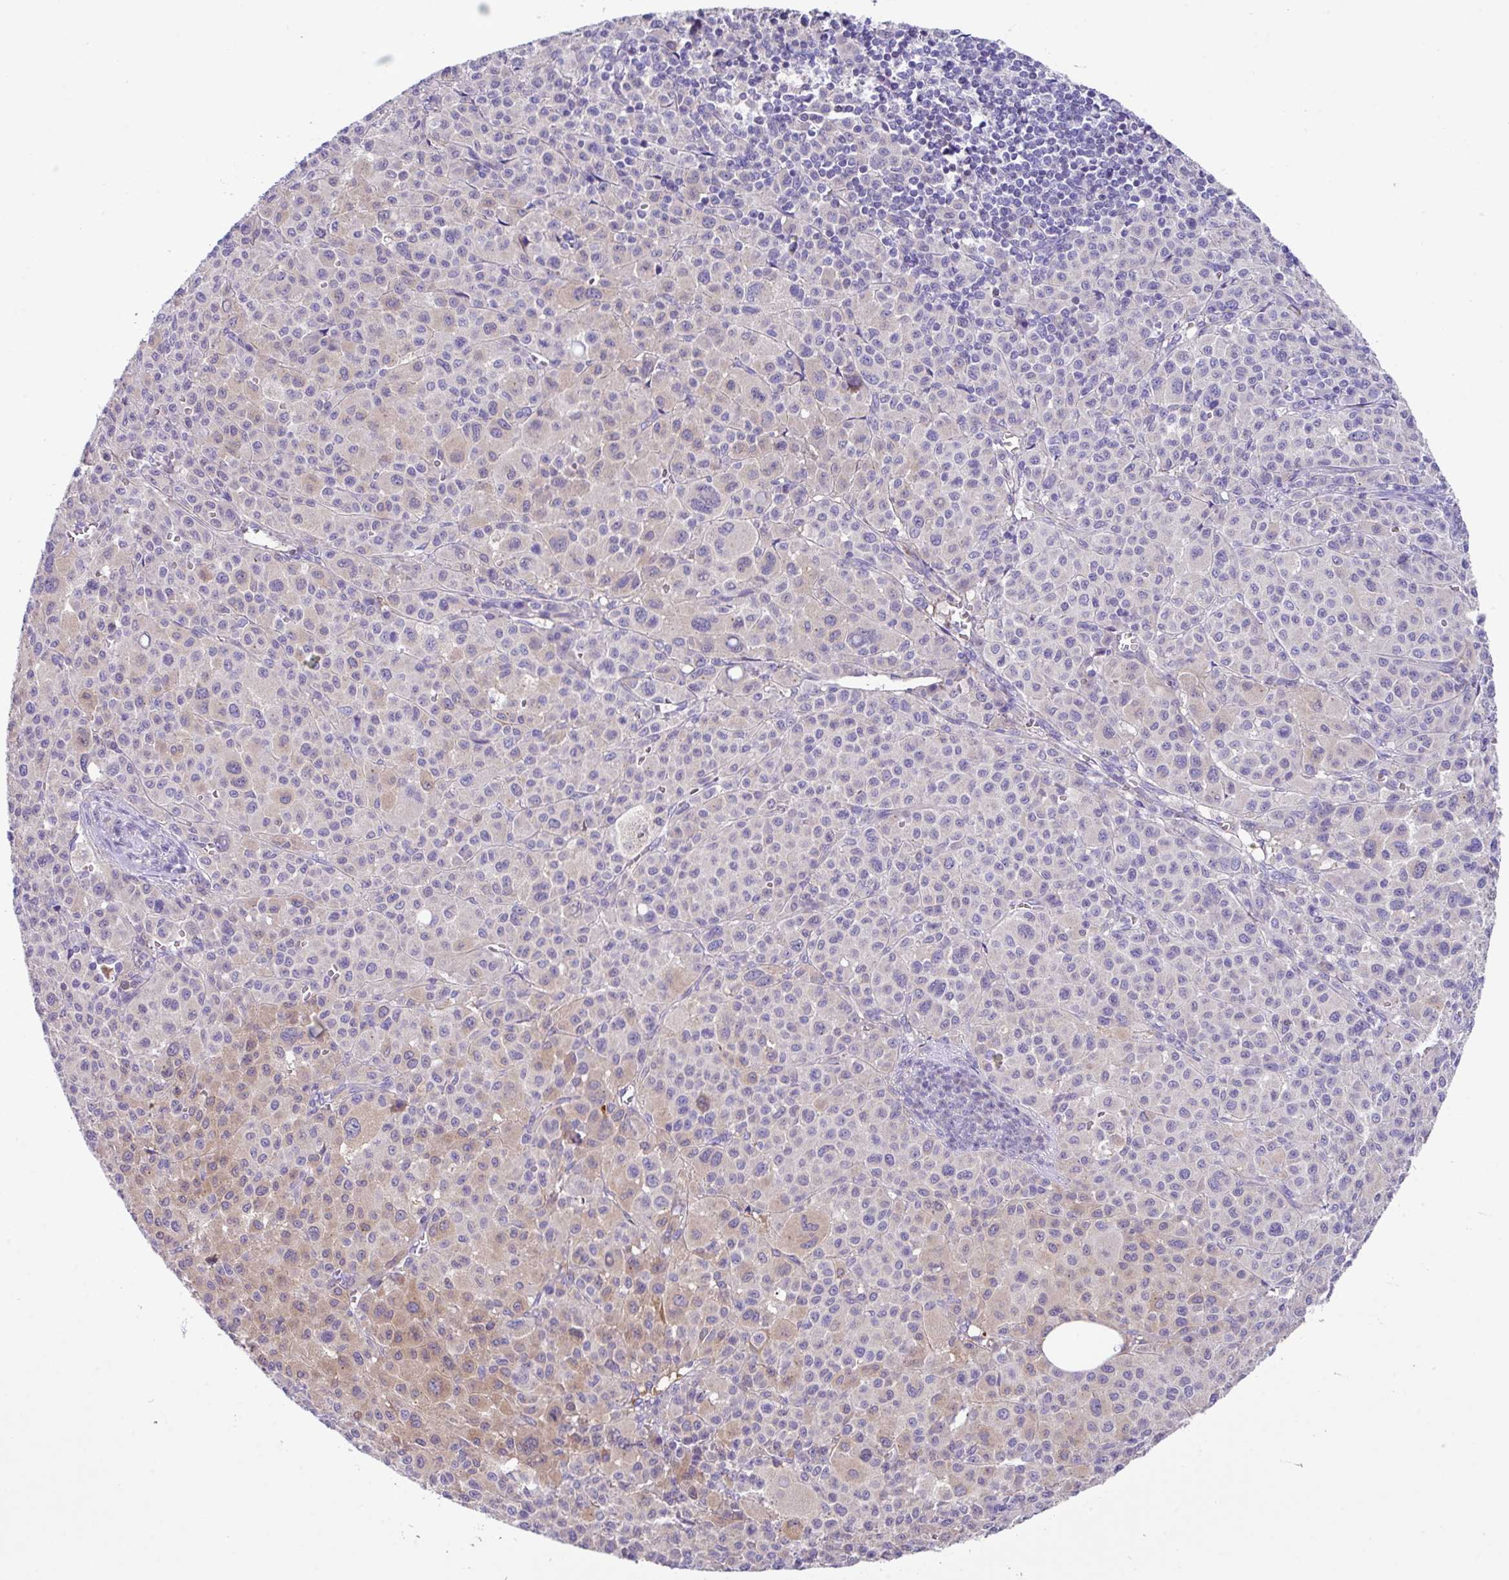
{"staining": {"intensity": "weak", "quantity": "<25%", "location": "cytoplasmic/membranous"}, "tissue": "melanoma", "cell_type": "Tumor cells", "image_type": "cancer", "snomed": [{"axis": "morphology", "description": "Malignant melanoma, Metastatic site"}, {"axis": "topography", "description": "Skin"}], "caption": "There is no significant positivity in tumor cells of melanoma.", "gene": "DNAL1", "patient": {"sex": "female", "age": 74}}